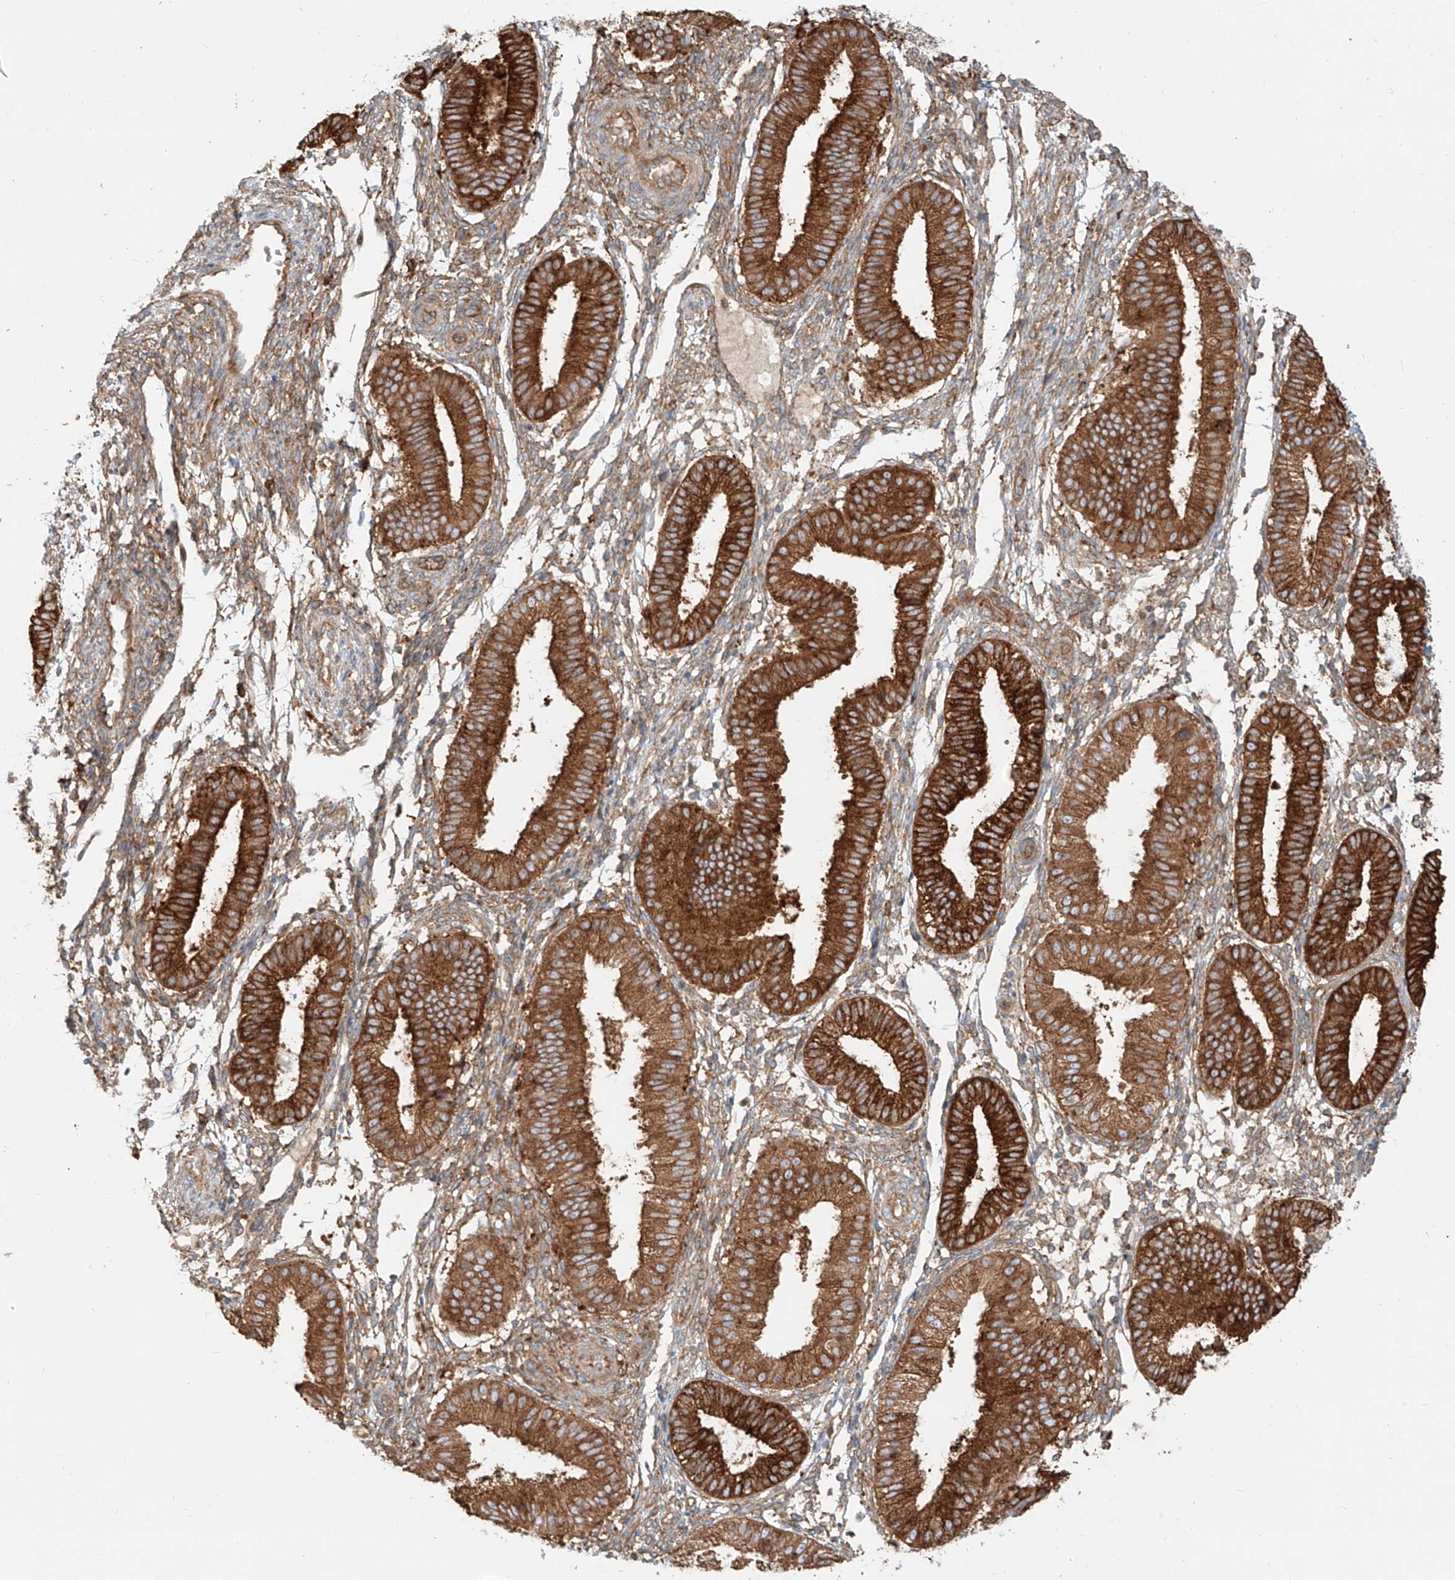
{"staining": {"intensity": "moderate", "quantity": ">75%", "location": "cytoplasmic/membranous"}, "tissue": "endometrium", "cell_type": "Cells in endometrial stroma", "image_type": "normal", "snomed": [{"axis": "morphology", "description": "Normal tissue, NOS"}, {"axis": "topography", "description": "Endometrium"}], "caption": "Cells in endometrial stroma demonstrate medium levels of moderate cytoplasmic/membranous positivity in about >75% of cells in unremarkable endometrium.", "gene": "SNX9", "patient": {"sex": "female", "age": 39}}